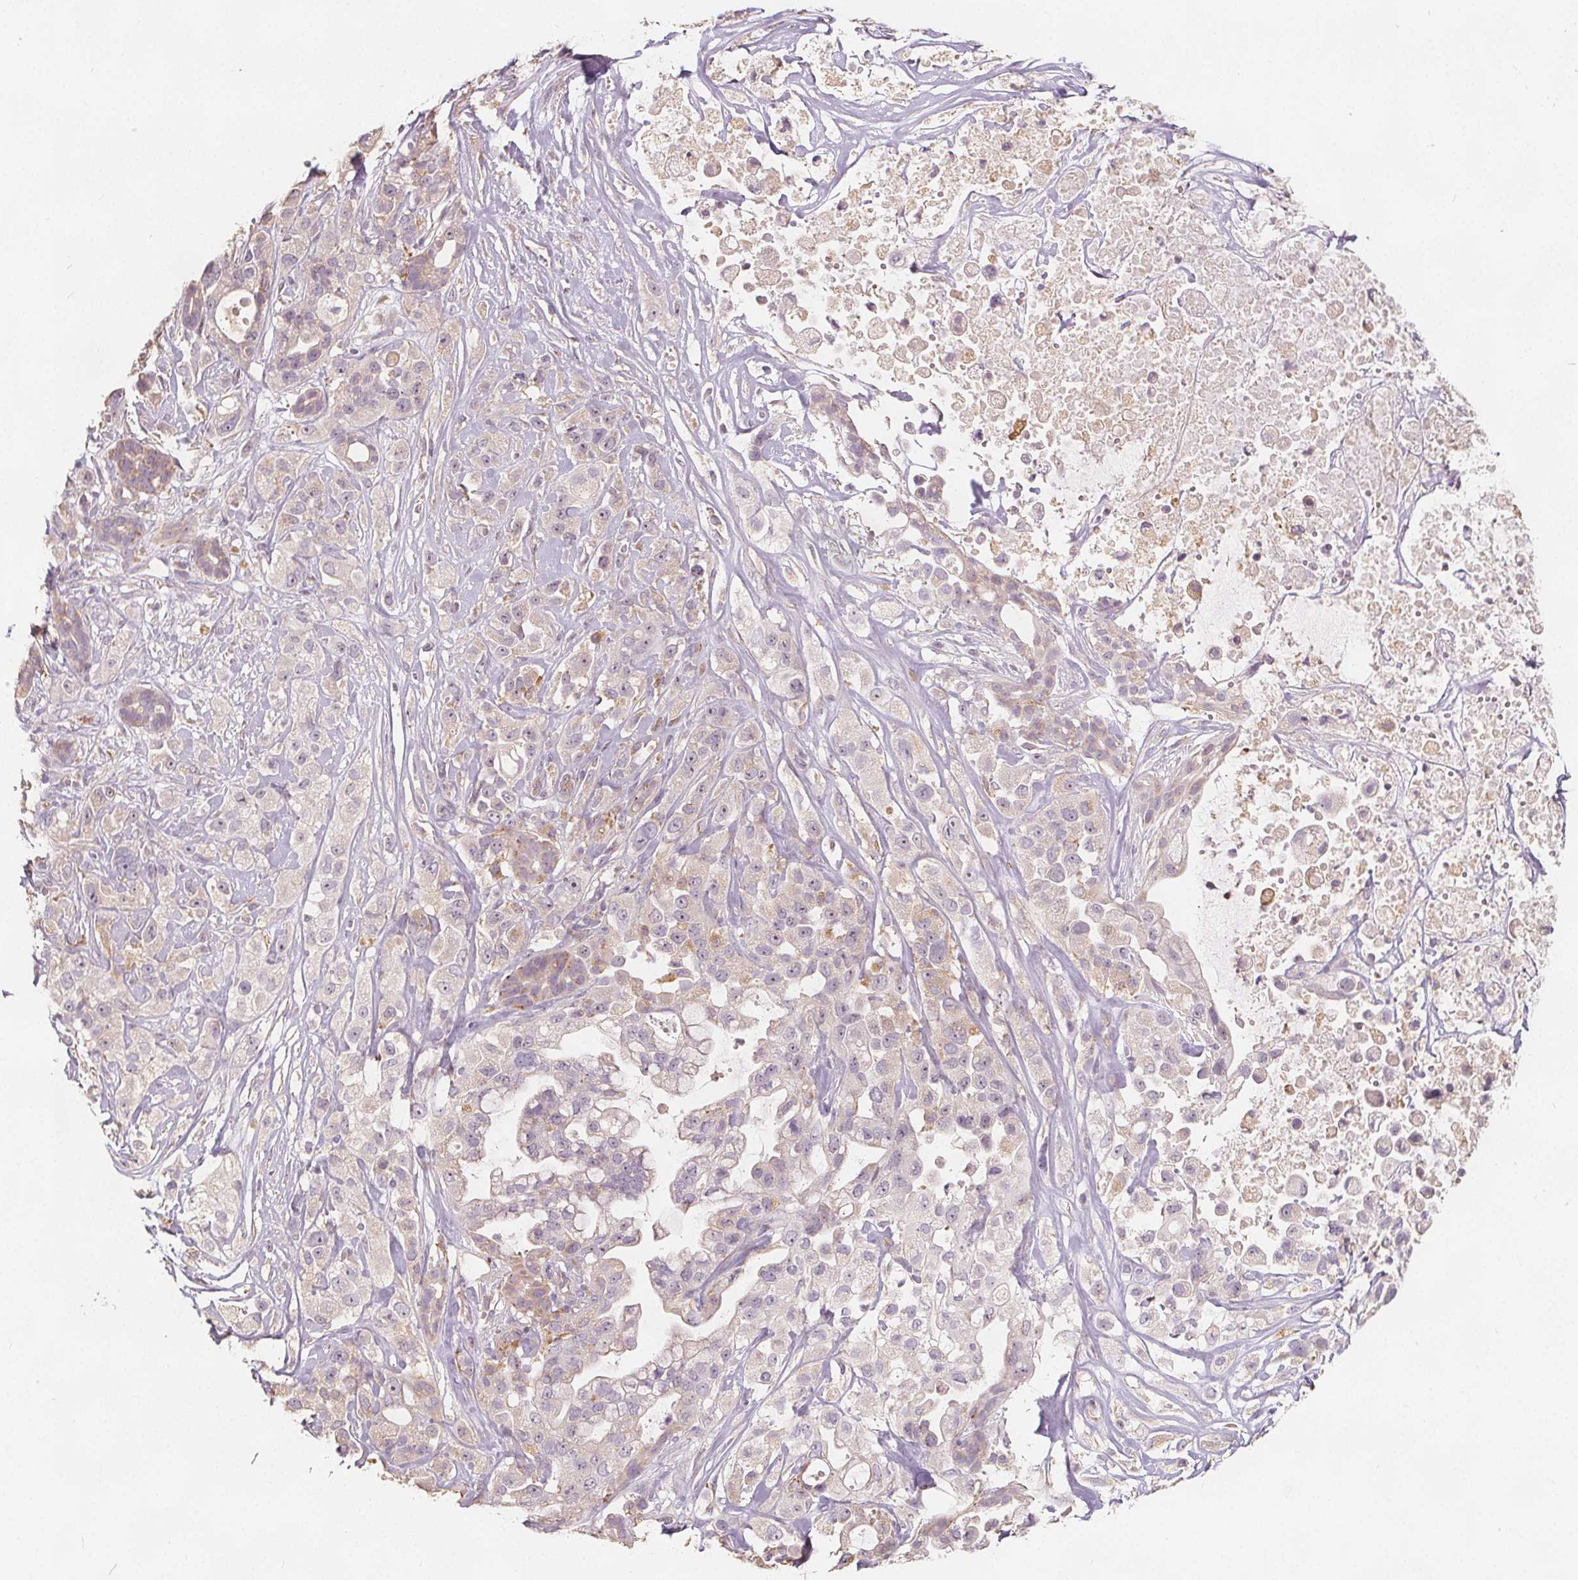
{"staining": {"intensity": "negative", "quantity": "none", "location": "none"}, "tissue": "pancreatic cancer", "cell_type": "Tumor cells", "image_type": "cancer", "snomed": [{"axis": "morphology", "description": "Adenocarcinoma, NOS"}, {"axis": "topography", "description": "Pancreas"}], "caption": "DAB immunohistochemical staining of adenocarcinoma (pancreatic) exhibits no significant positivity in tumor cells.", "gene": "DRC3", "patient": {"sex": "male", "age": 44}}